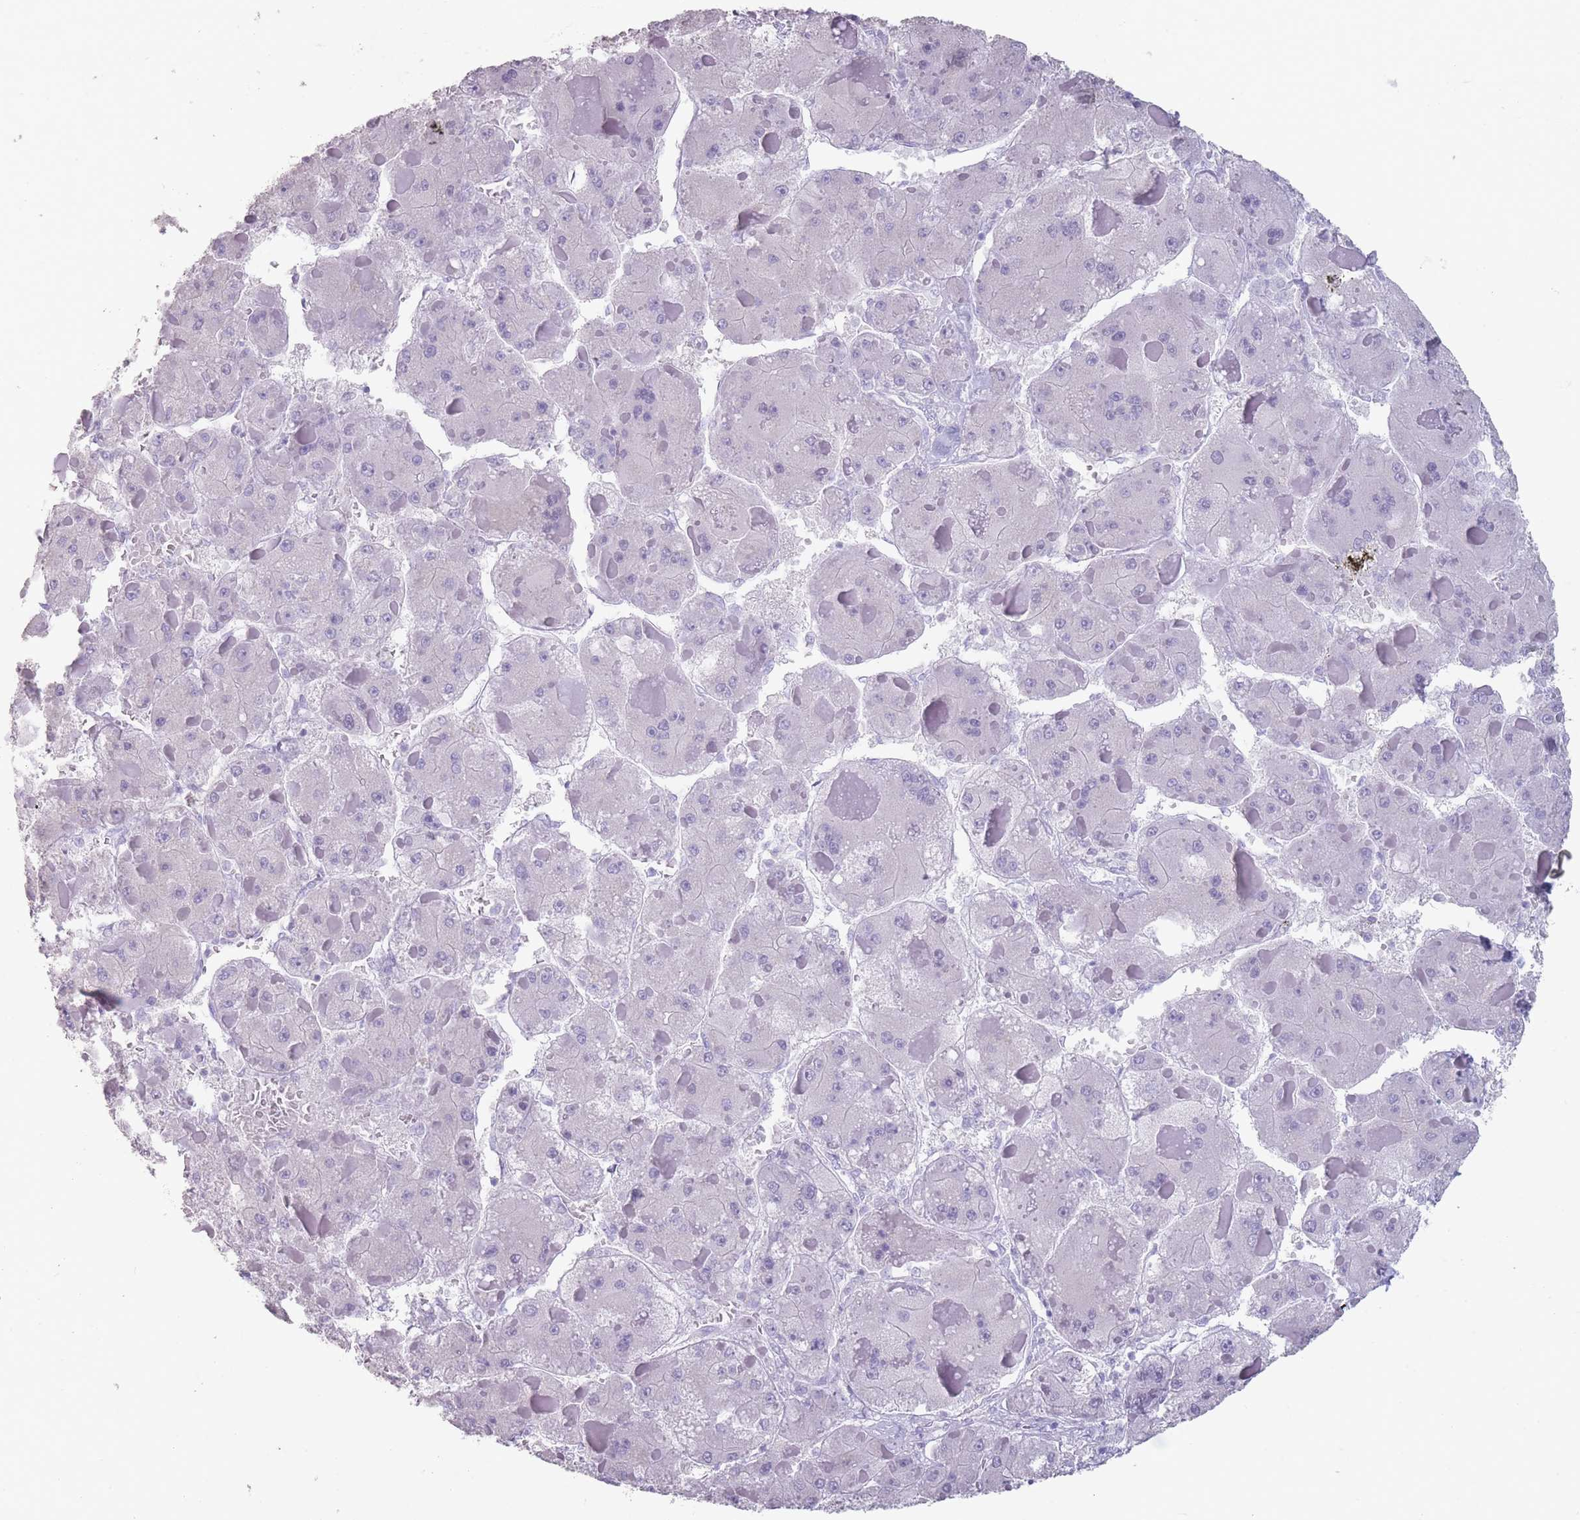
{"staining": {"intensity": "negative", "quantity": "none", "location": "none"}, "tissue": "liver cancer", "cell_type": "Tumor cells", "image_type": "cancer", "snomed": [{"axis": "morphology", "description": "Carcinoma, Hepatocellular, NOS"}, {"axis": "topography", "description": "Liver"}], "caption": "This micrograph is of liver cancer stained with IHC to label a protein in brown with the nuclei are counter-stained blue. There is no staining in tumor cells. The staining is performed using DAB brown chromogen with nuclei counter-stained in using hematoxylin.", "gene": "RHBG", "patient": {"sex": "female", "age": 73}}